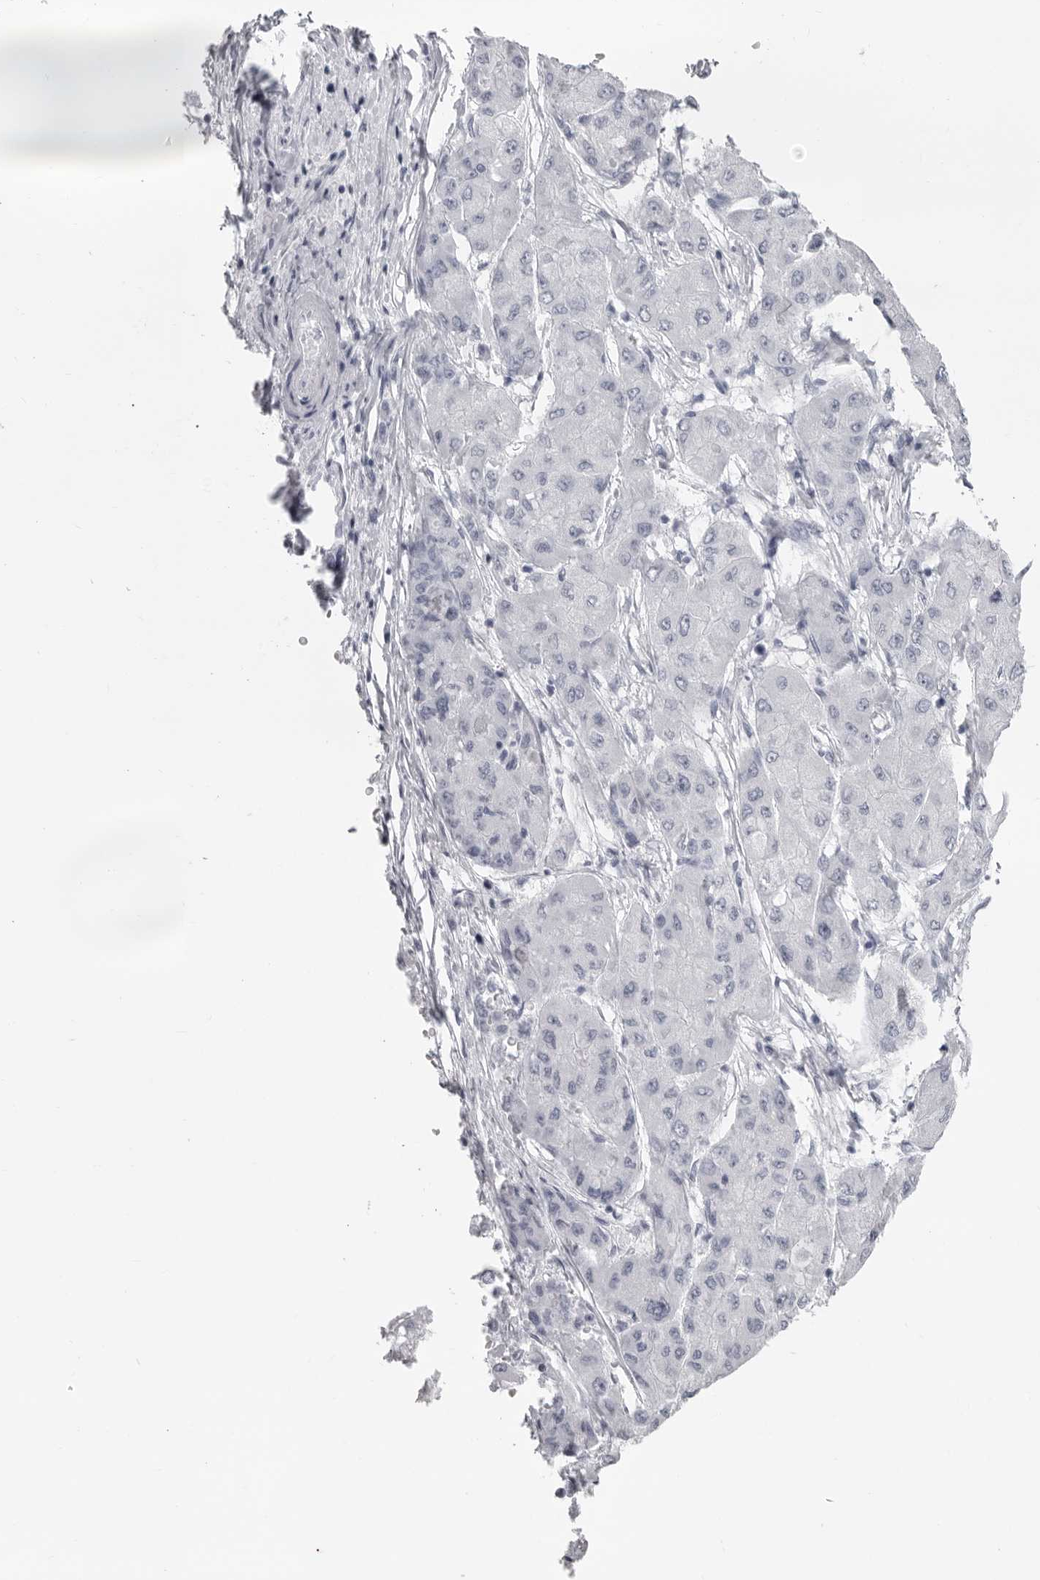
{"staining": {"intensity": "negative", "quantity": "none", "location": "none"}, "tissue": "liver cancer", "cell_type": "Tumor cells", "image_type": "cancer", "snomed": [{"axis": "morphology", "description": "Carcinoma, Hepatocellular, NOS"}, {"axis": "topography", "description": "Liver"}], "caption": "A high-resolution micrograph shows immunohistochemistry (IHC) staining of liver hepatocellular carcinoma, which exhibits no significant expression in tumor cells. (Brightfield microscopy of DAB immunohistochemistry (IHC) at high magnification).", "gene": "KLK9", "patient": {"sex": "male", "age": 80}}